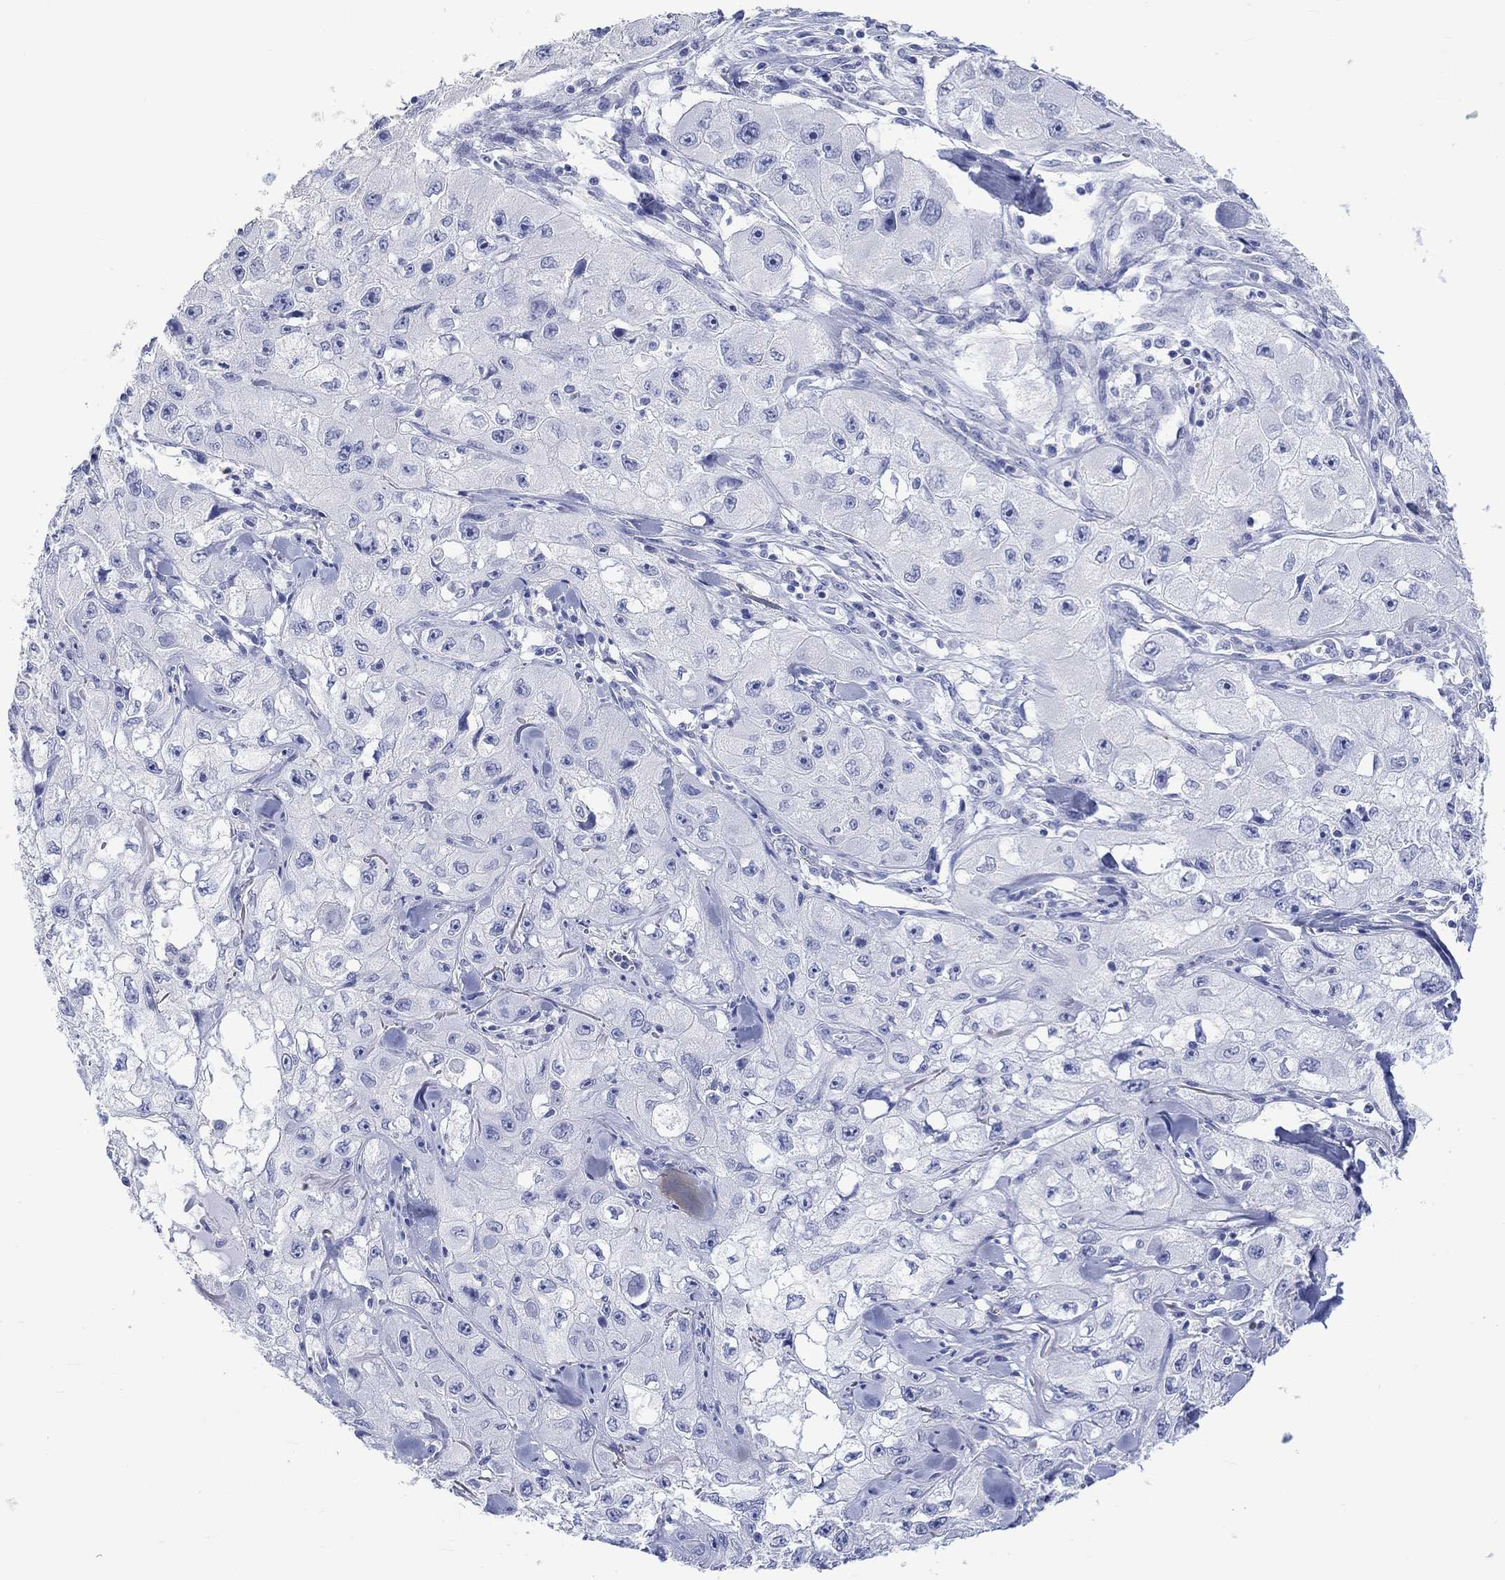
{"staining": {"intensity": "negative", "quantity": "none", "location": "none"}, "tissue": "skin cancer", "cell_type": "Tumor cells", "image_type": "cancer", "snomed": [{"axis": "morphology", "description": "Squamous cell carcinoma, NOS"}, {"axis": "topography", "description": "Skin"}, {"axis": "topography", "description": "Subcutis"}], "caption": "Immunohistochemistry of skin squamous cell carcinoma exhibits no positivity in tumor cells.", "gene": "MSI1", "patient": {"sex": "male", "age": 73}}